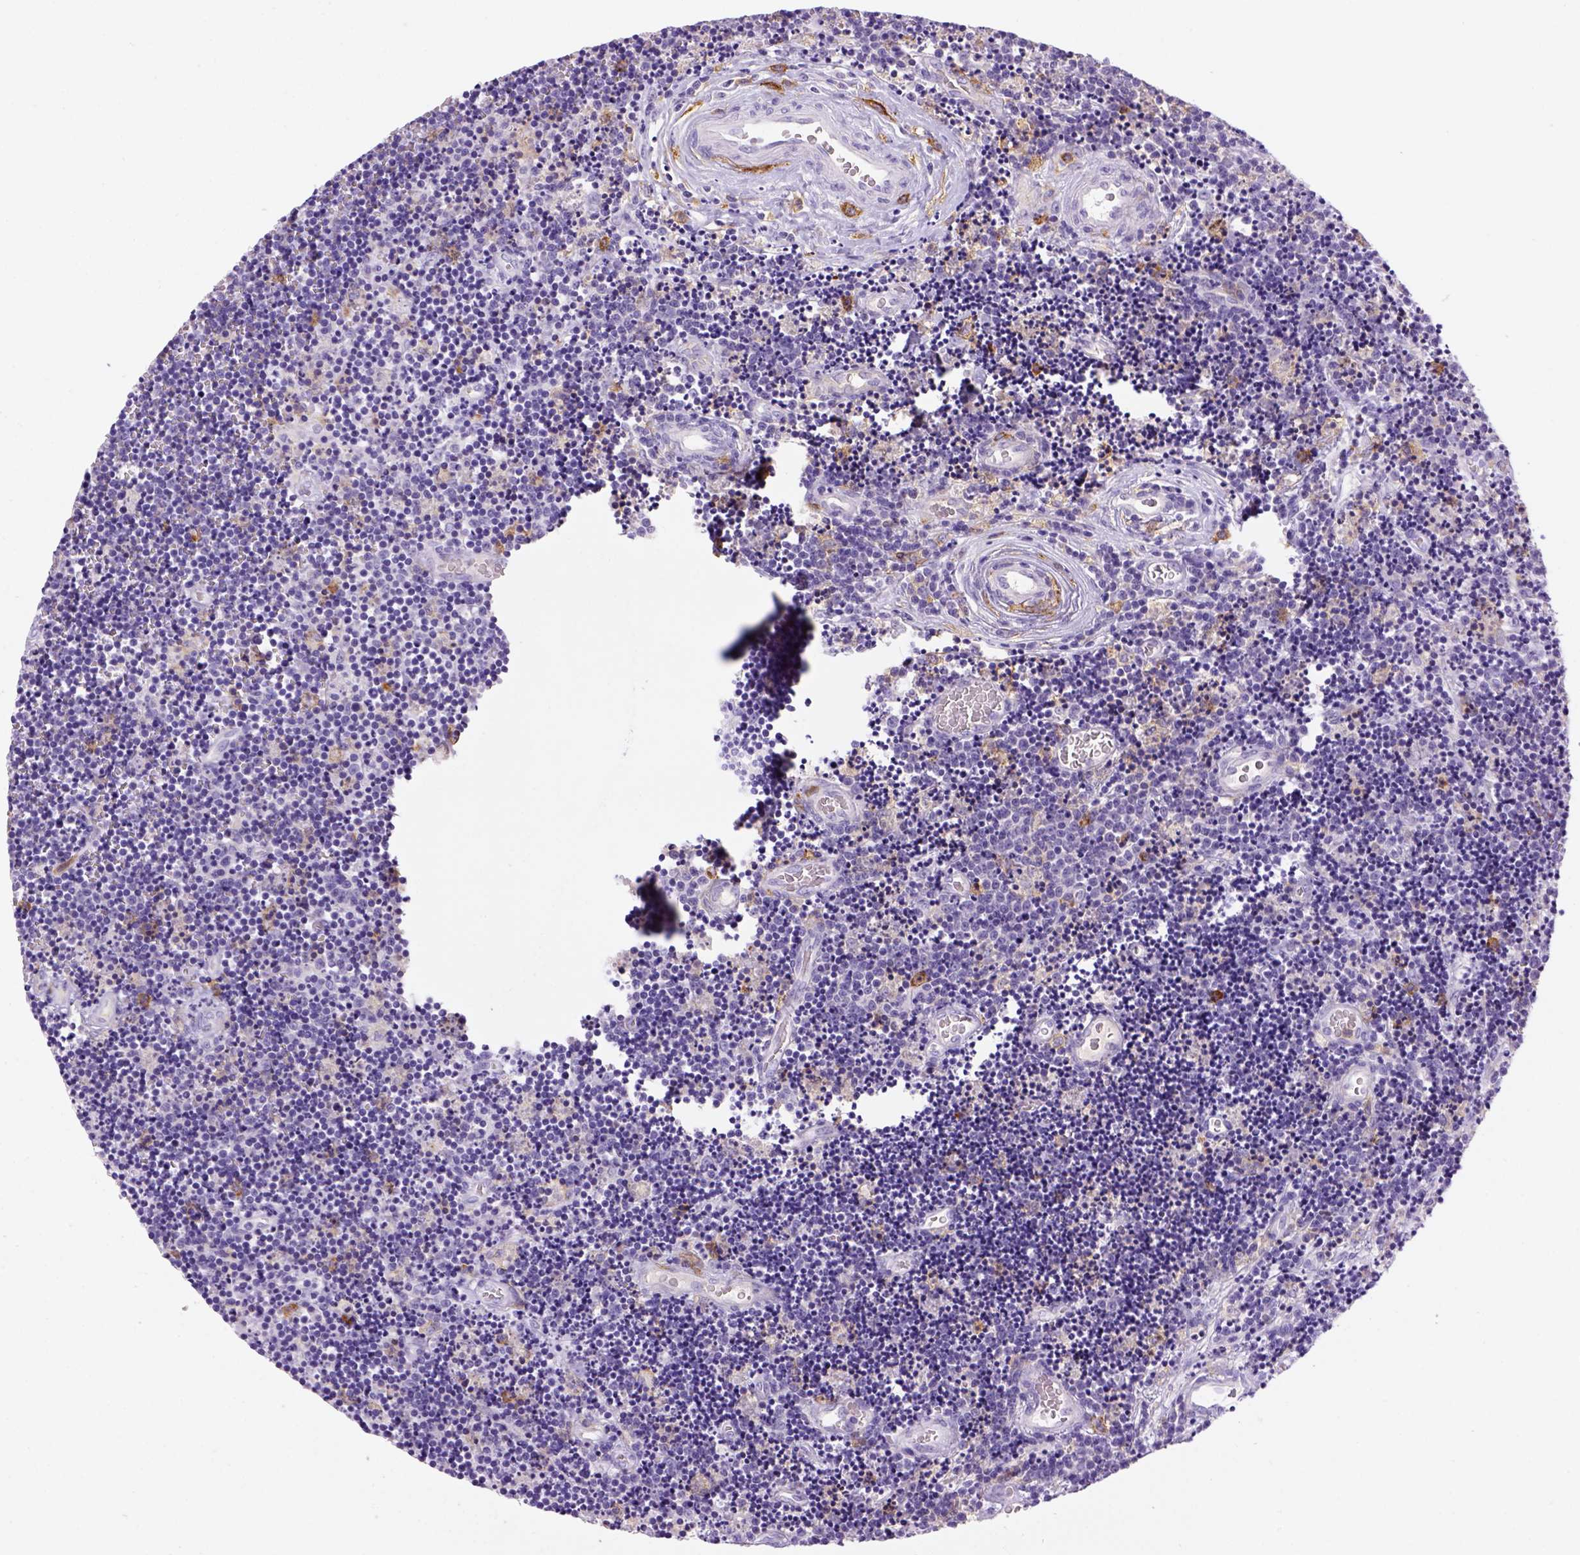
{"staining": {"intensity": "negative", "quantity": "none", "location": "none"}, "tissue": "lymphoma", "cell_type": "Tumor cells", "image_type": "cancer", "snomed": [{"axis": "morphology", "description": "Malignant lymphoma, non-Hodgkin's type, Low grade"}, {"axis": "topography", "description": "Brain"}], "caption": "Immunohistochemistry (IHC) histopathology image of neoplastic tissue: human low-grade malignant lymphoma, non-Hodgkin's type stained with DAB (3,3'-diaminobenzidine) demonstrates no significant protein positivity in tumor cells. (Brightfield microscopy of DAB (3,3'-diaminobenzidine) IHC at high magnification).", "gene": "CD14", "patient": {"sex": "female", "age": 66}}